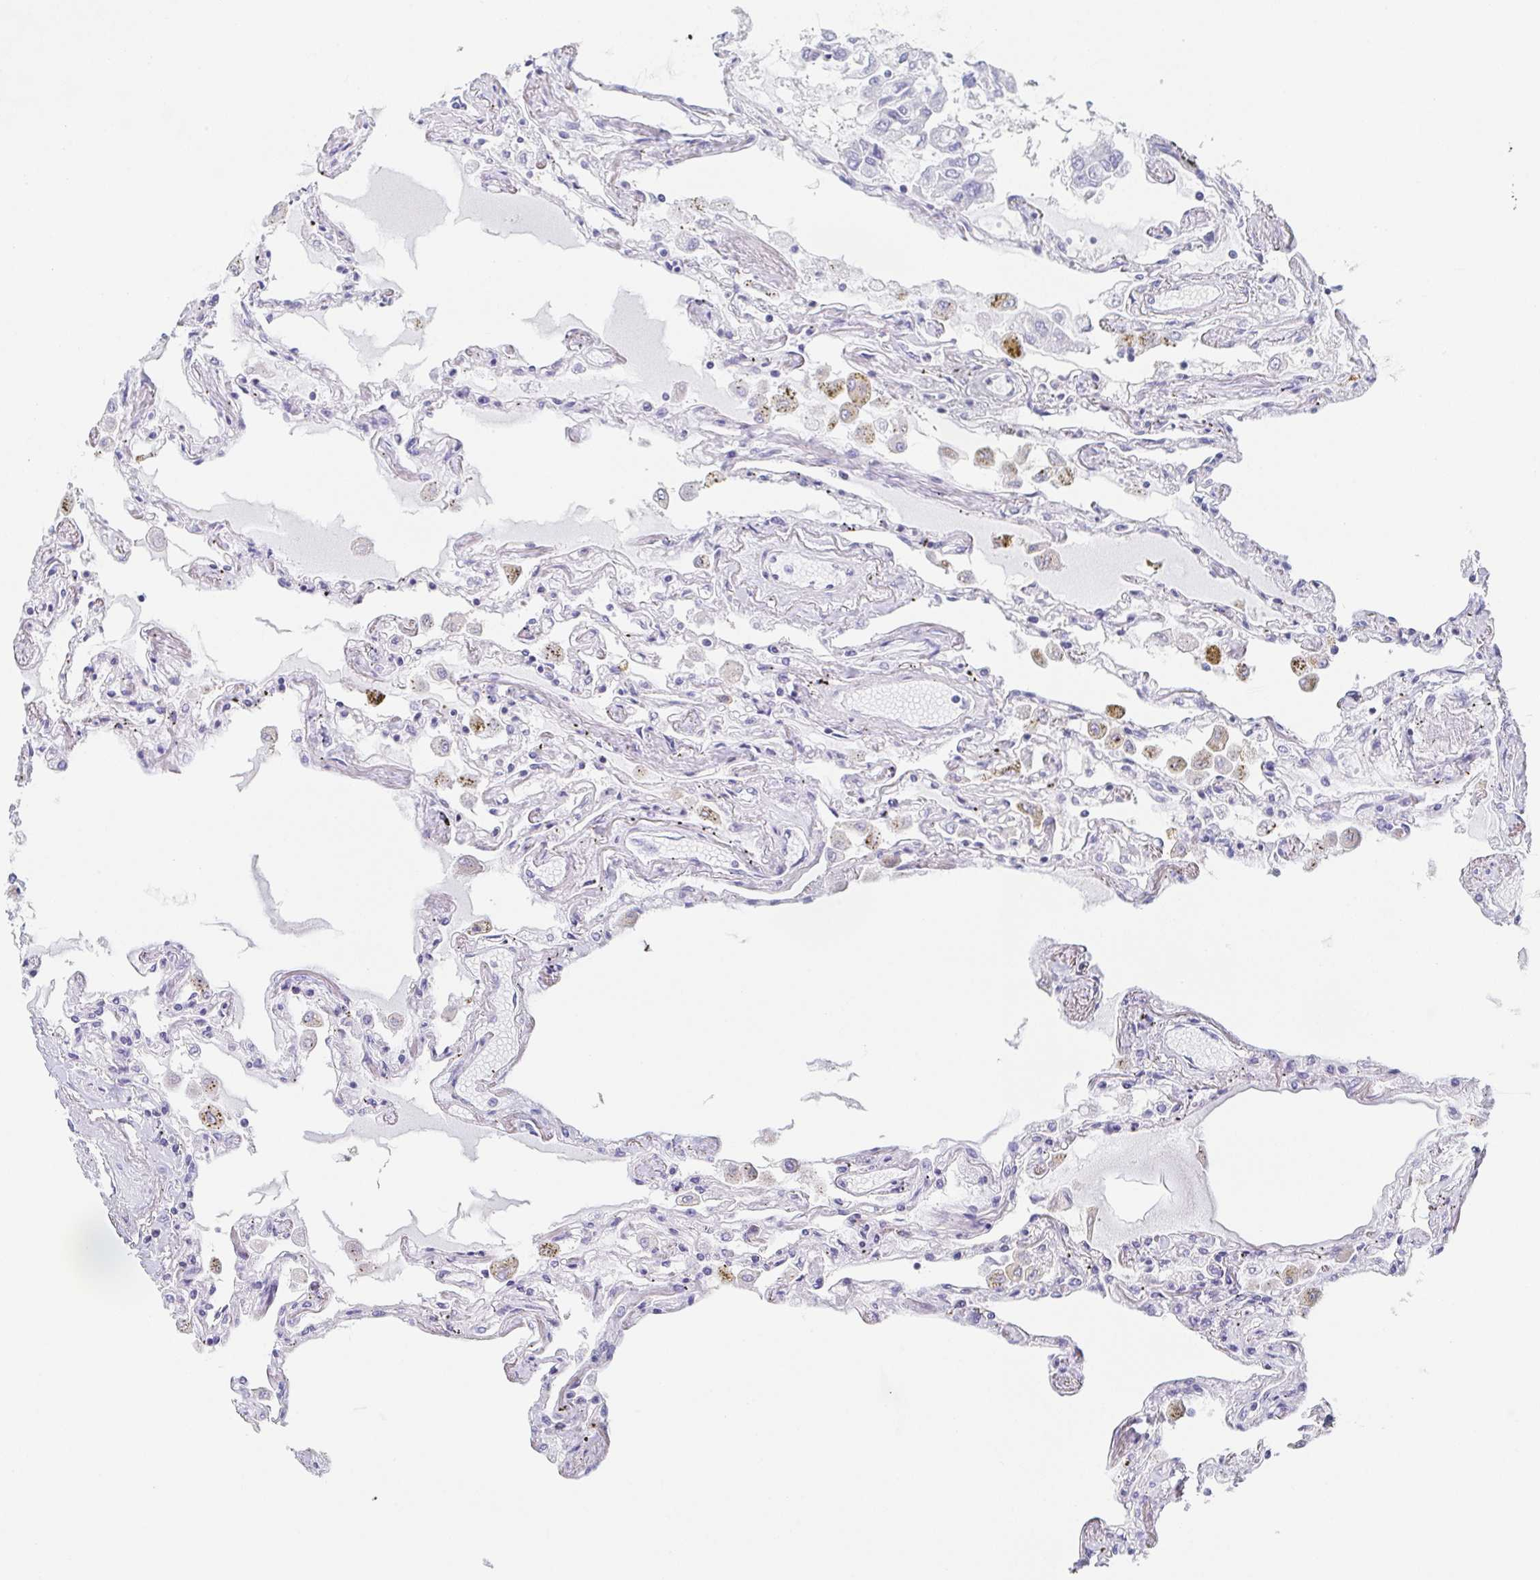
{"staining": {"intensity": "negative", "quantity": "none", "location": "none"}, "tissue": "lung", "cell_type": "Alveolar cells", "image_type": "normal", "snomed": [{"axis": "morphology", "description": "Normal tissue, NOS"}, {"axis": "morphology", "description": "Adenocarcinoma, NOS"}, {"axis": "topography", "description": "Cartilage tissue"}, {"axis": "topography", "description": "Lung"}], "caption": "A histopathology image of human lung is negative for staining in alveolar cells. The staining was performed using DAB (3,3'-diaminobenzidine) to visualize the protein expression in brown, while the nuclei were stained in blue with hematoxylin (Magnification: 20x).", "gene": "REG4", "patient": {"sex": "female", "age": 67}}